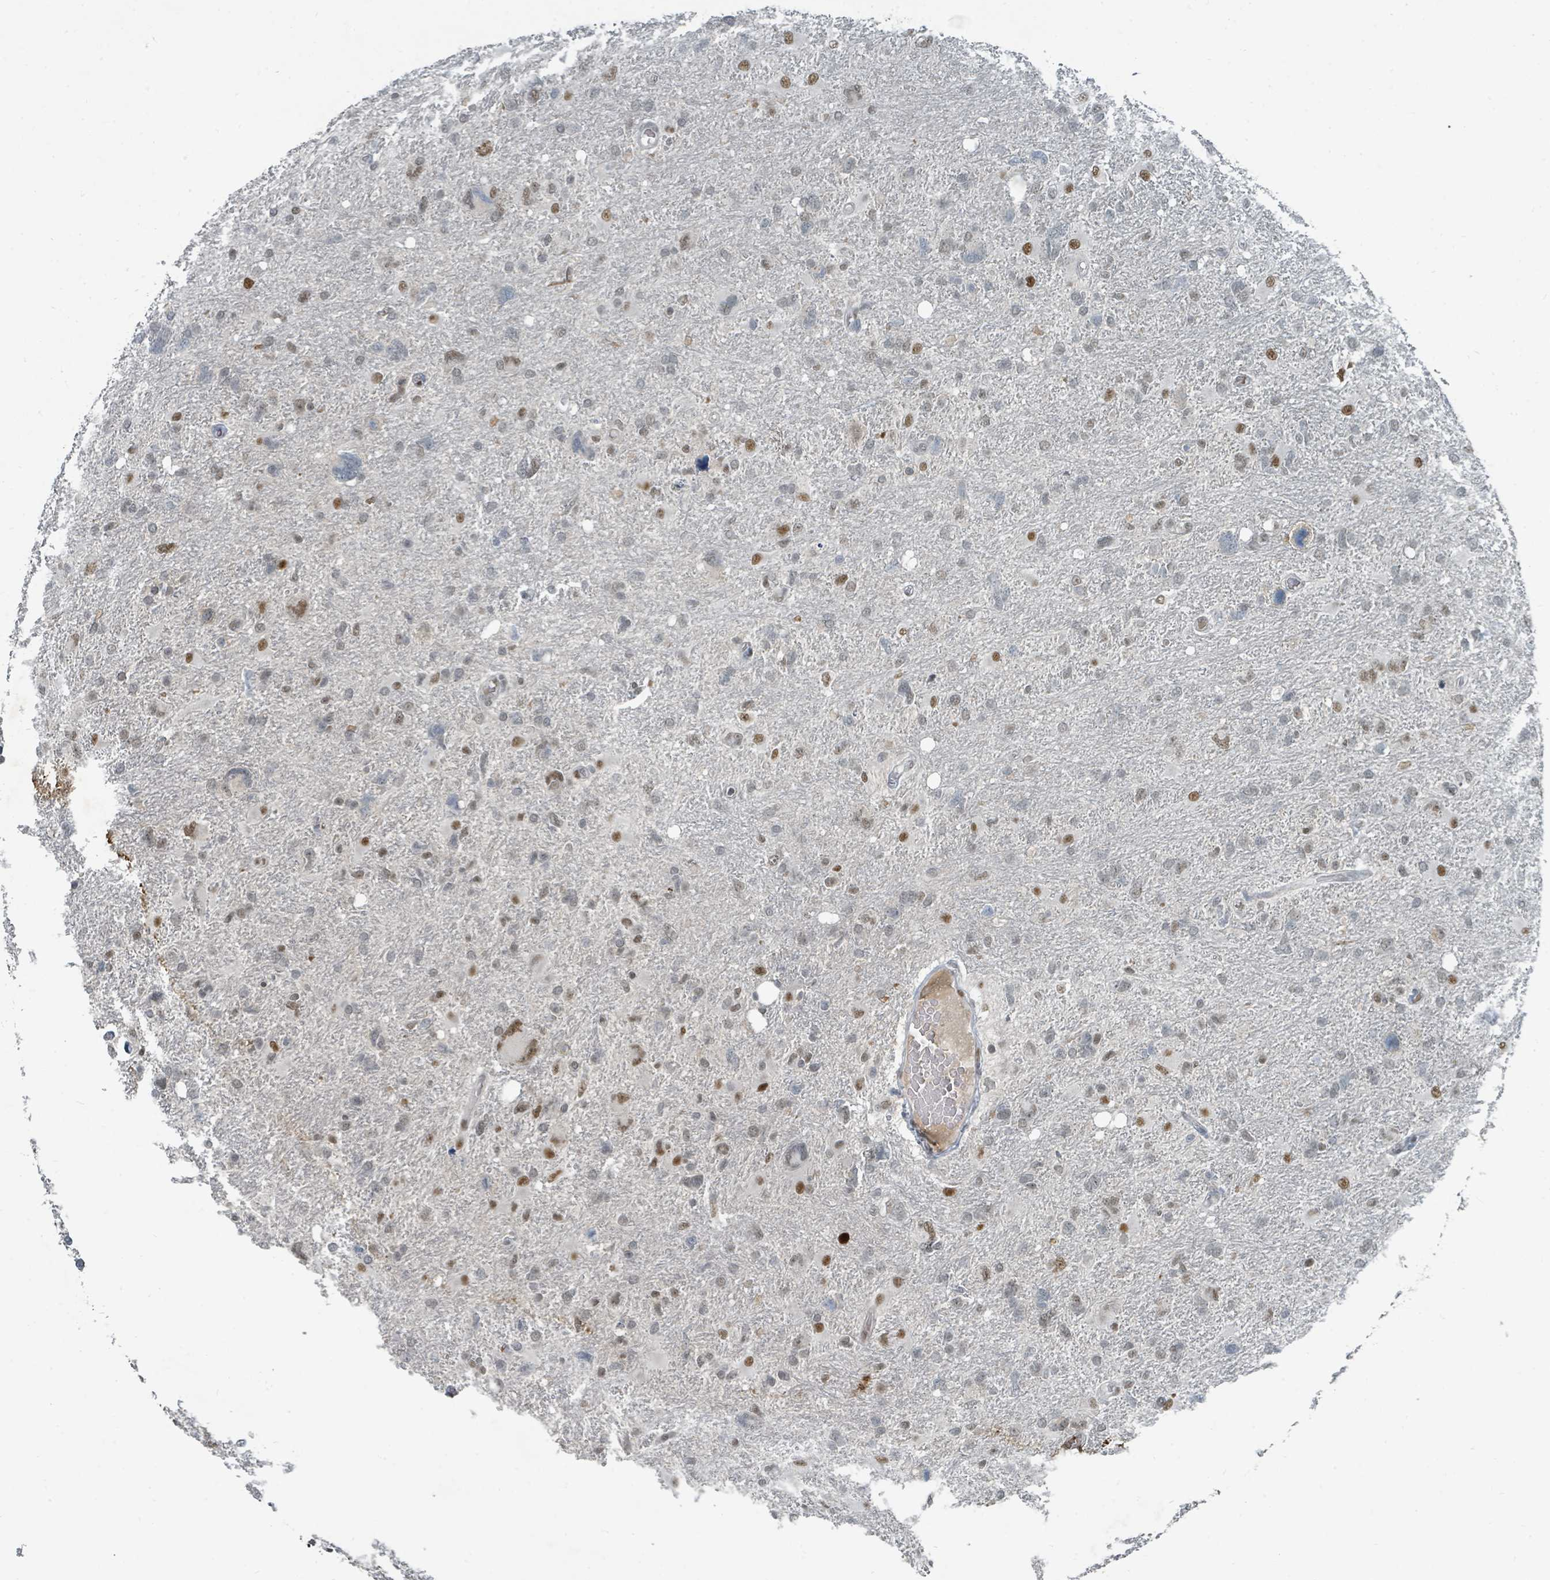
{"staining": {"intensity": "moderate", "quantity": "25%-75%", "location": "nuclear"}, "tissue": "glioma", "cell_type": "Tumor cells", "image_type": "cancer", "snomed": [{"axis": "morphology", "description": "Glioma, malignant, High grade"}, {"axis": "topography", "description": "Brain"}], "caption": "Immunohistochemical staining of human malignant high-grade glioma shows moderate nuclear protein positivity in approximately 25%-75% of tumor cells. (brown staining indicates protein expression, while blue staining denotes nuclei).", "gene": "UCK1", "patient": {"sex": "male", "age": 61}}